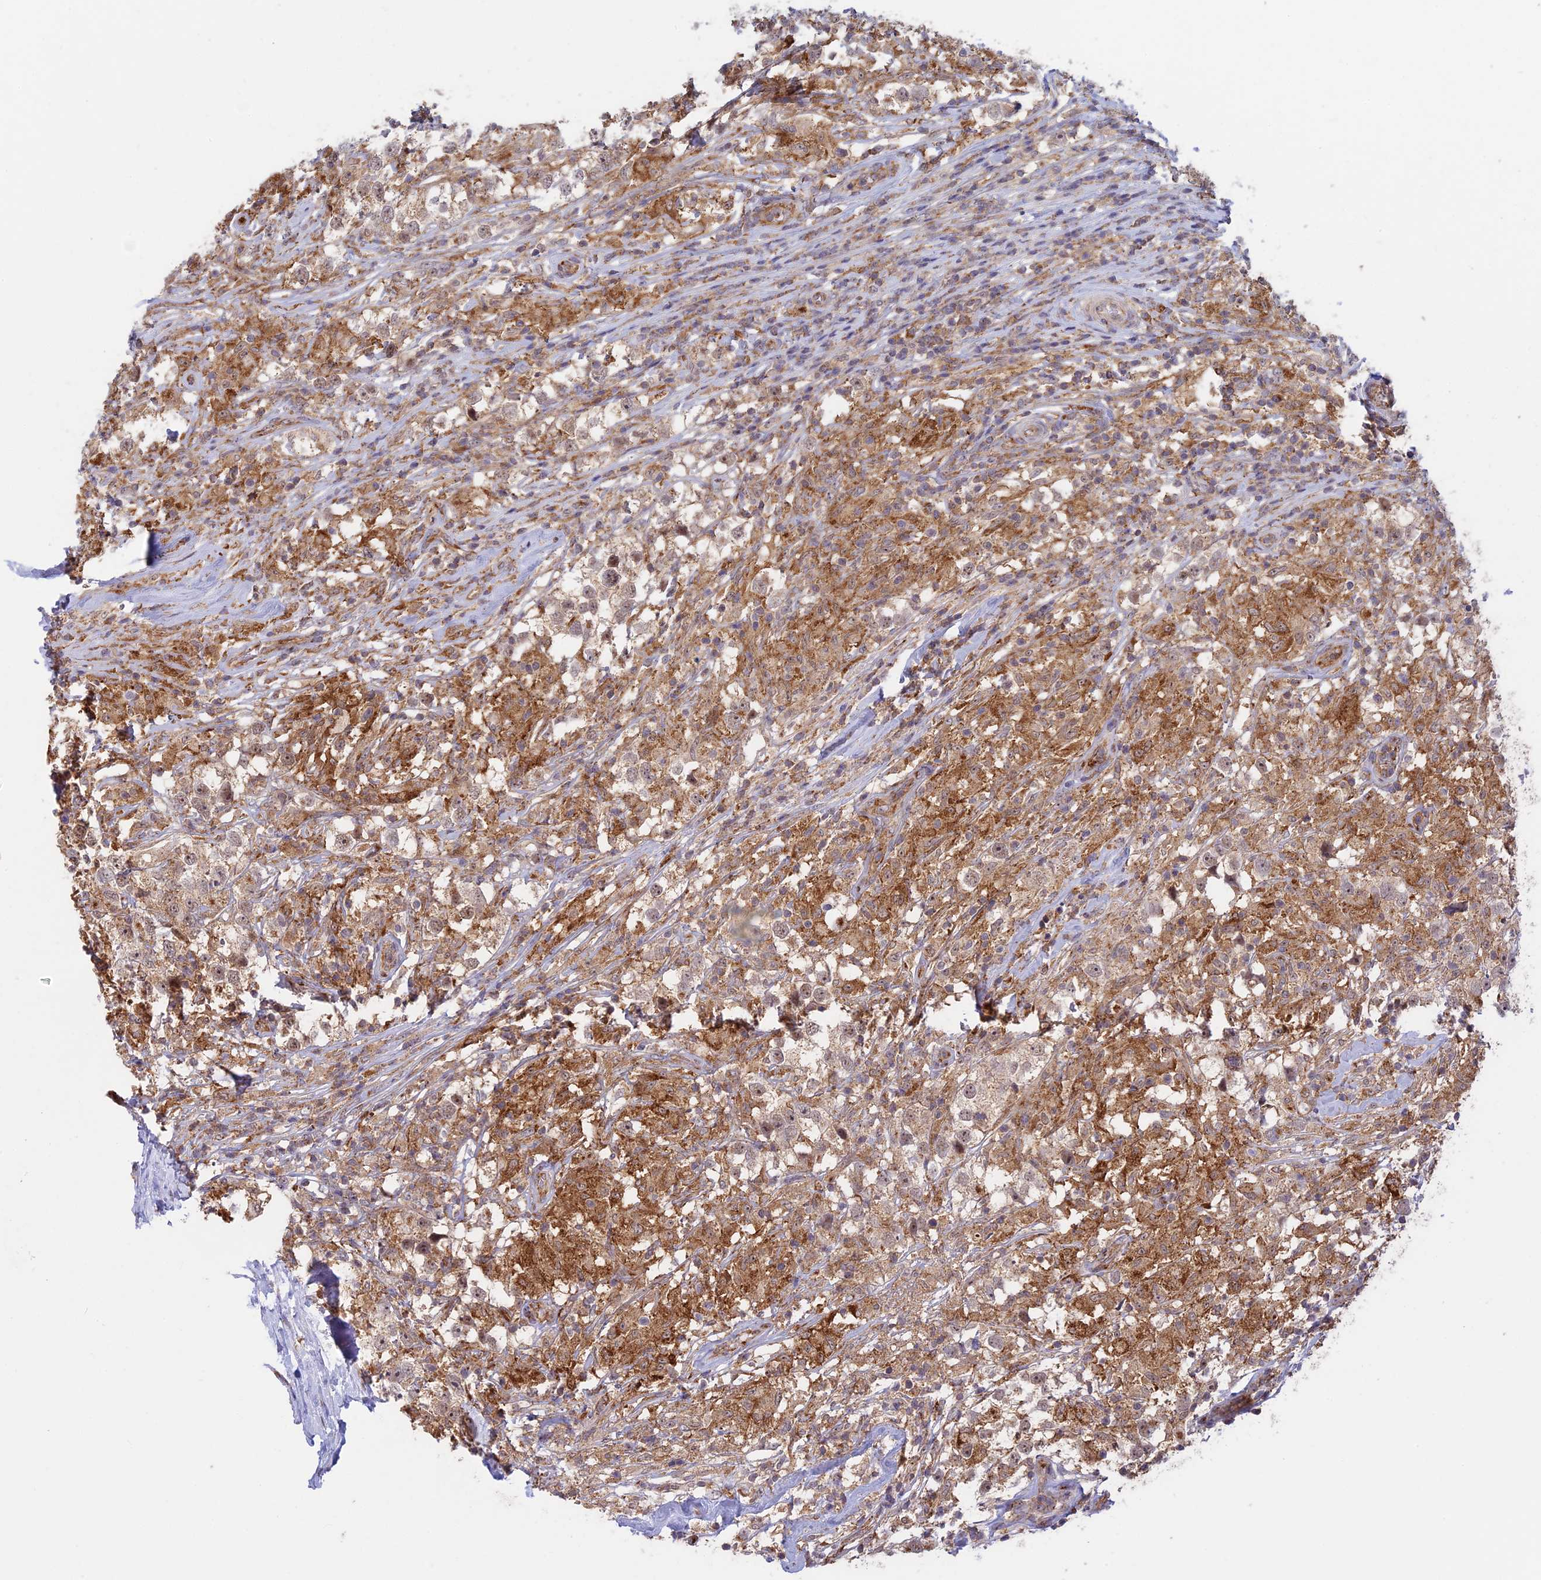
{"staining": {"intensity": "moderate", "quantity": ">75%", "location": "cytoplasmic/membranous"}, "tissue": "testis cancer", "cell_type": "Tumor cells", "image_type": "cancer", "snomed": [{"axis": "morphology", "description": "Seminoma, NOS"}, {"axis": "topography", "description": "Testis"}], "caption": "Human testis seminoma stained for a protein (brown) shows moderate cytoplasmic/membranous positive staining in about >75% of tumor cells.", "gene": "CLINT1", "patient": {"sex": "male", "age": 46}}